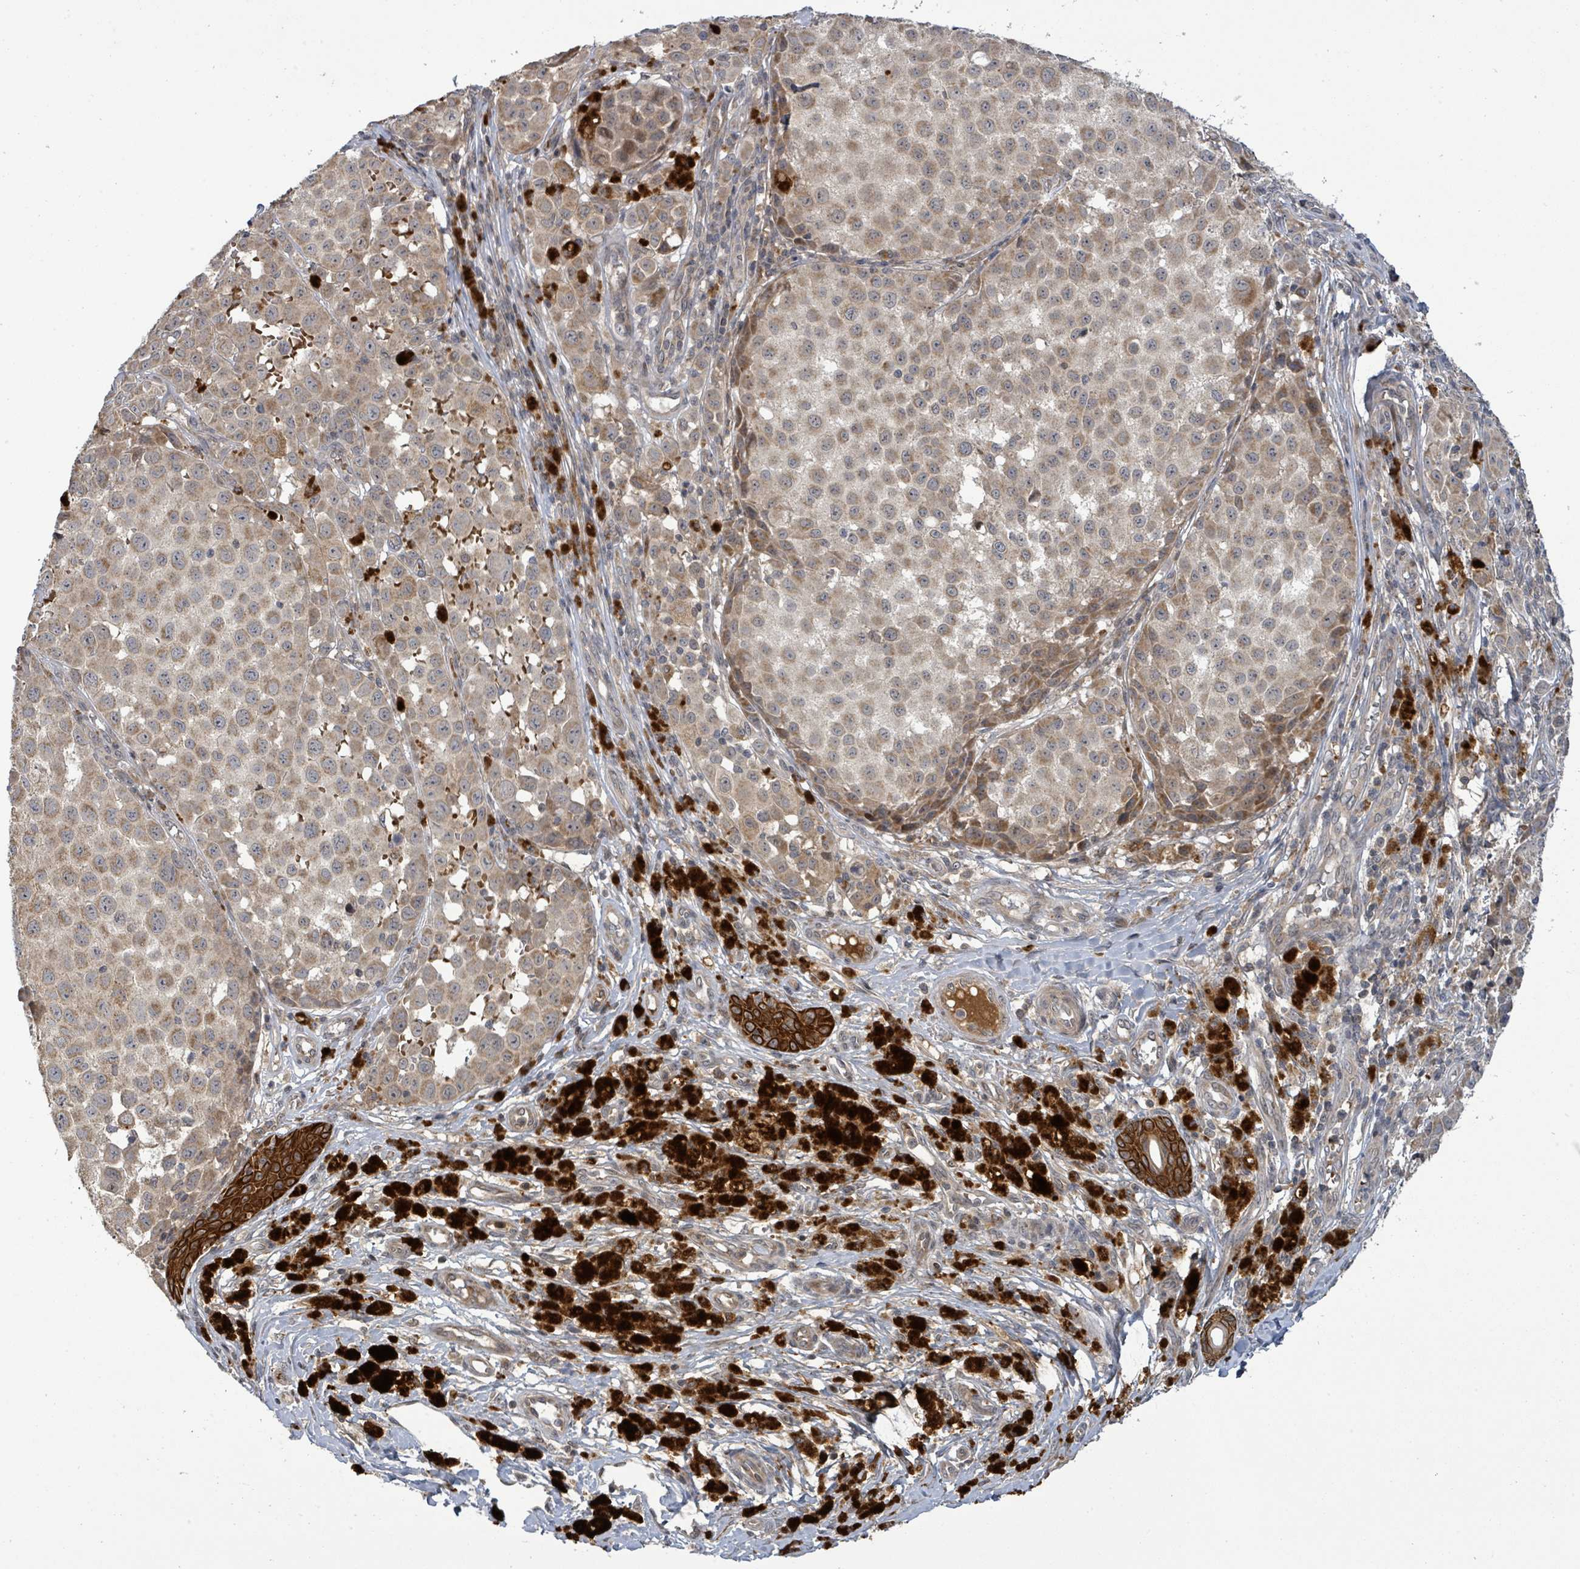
{"staining": {"intensity": "moderate", "quantity": ">75%", "location": "cytoplasmic/membranous"}, "tissue": "melanoma", "cell_type": "Tumor cells", "image_type": "cancer", "snomed": [{"axis": "morphology", "description": "Malignant melanoma, NOS"}, {"axis": "topography", "description": "Skin"}], "caption": "Human melanoma stained for a protein (brown) displays moderate cytoplasmic/membranous positive positivity in approximately >75% of tumor cells.", "gene": "ITGA11", "patient": {"sex": "male", "age": 64}}